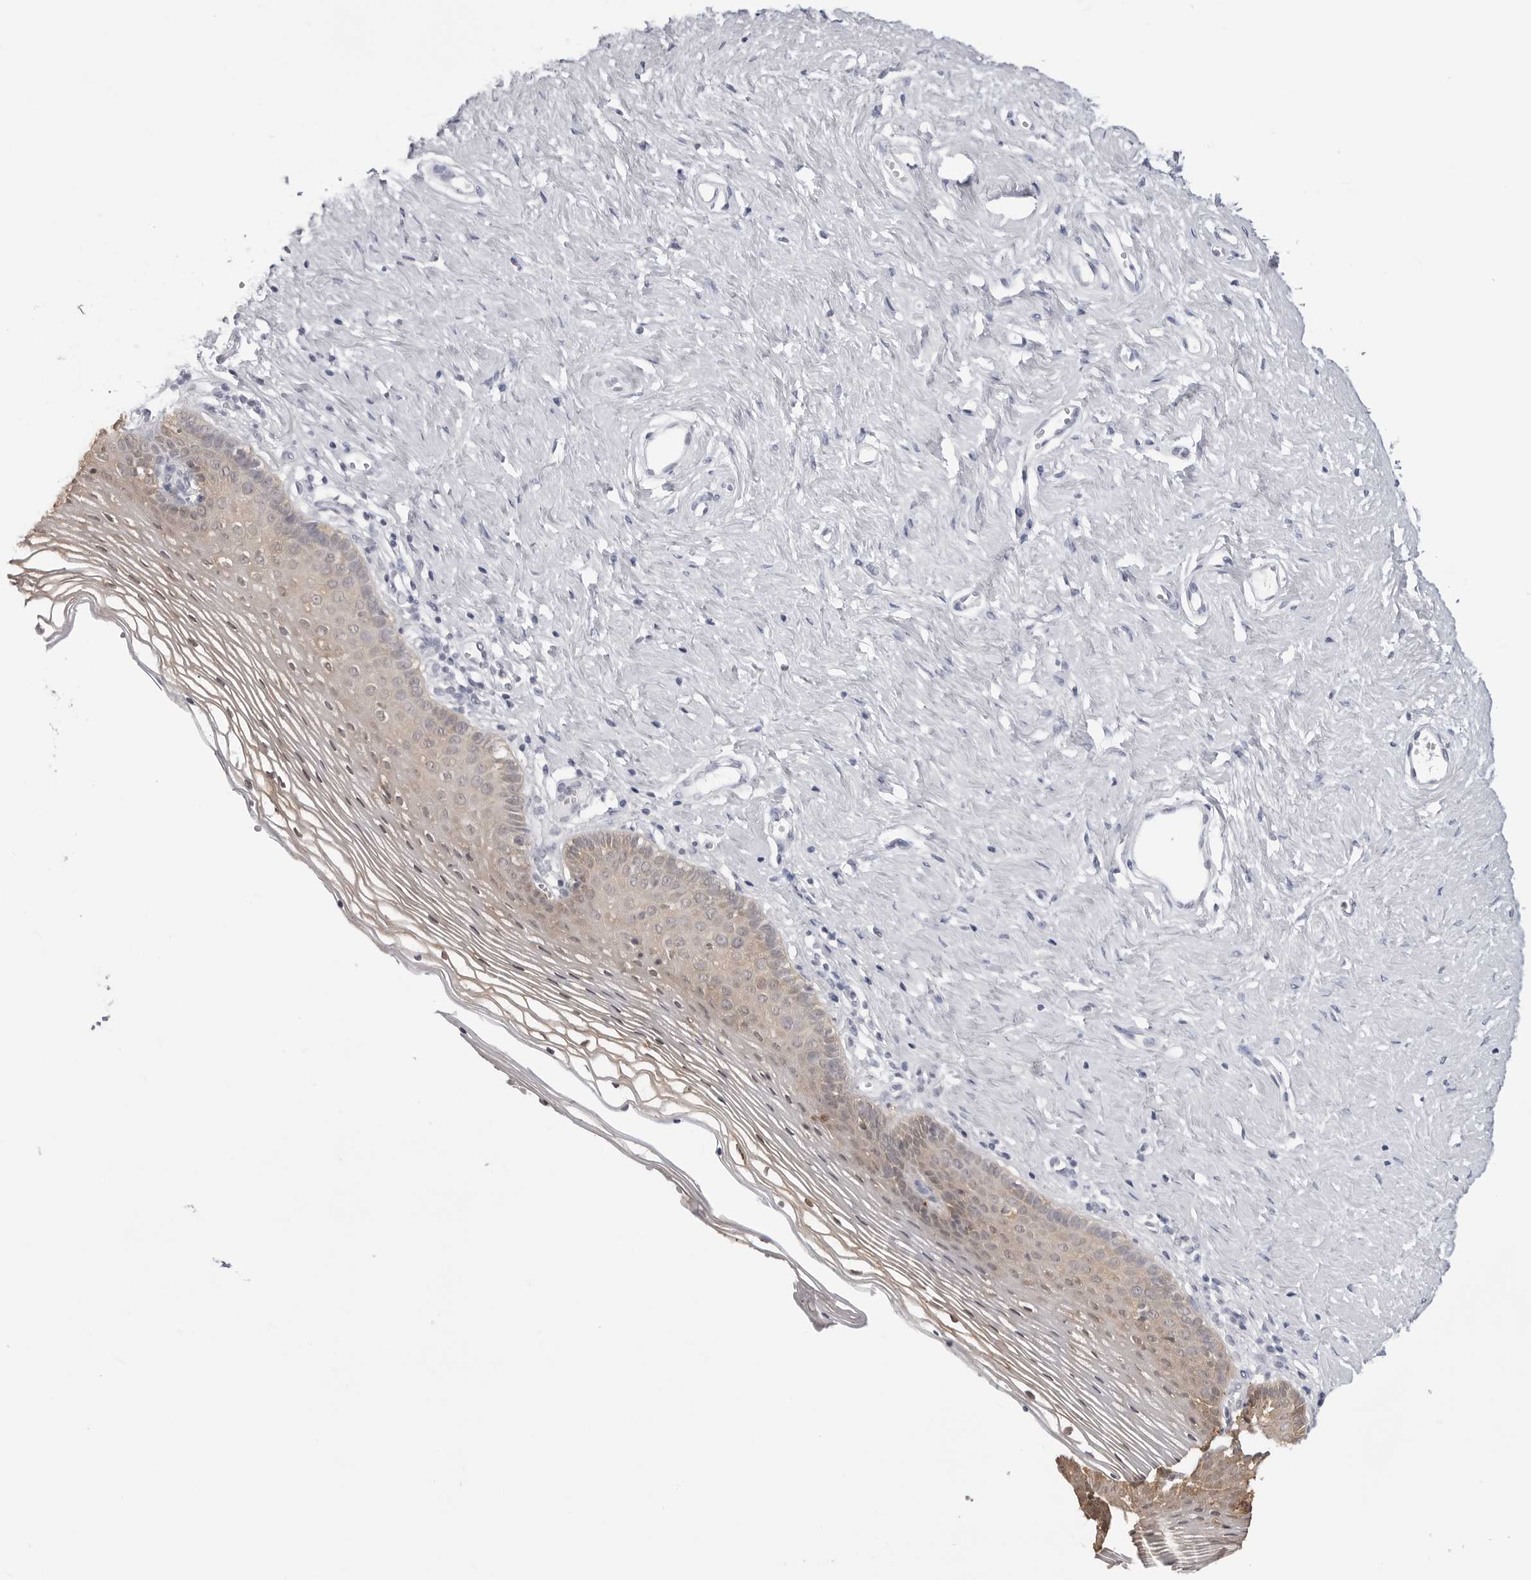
{"staining": {"intensity": "moderate", "quantity": ">75%", "location": "cytoplasmic/membranous,nuclear"}, "tissue": "vagina", "cell_type": "Squamous epithelial cells", "image_type": "normal", "snomed": [{"axis": "morphology", "description": "Normal tissue, NOS"}, {"axis": "topography", "description": "Vagina"}], "caption": "Squamous epithelial cells show medium levels of moderate cytoplasmic/membranous,nuclear expression in about >75% of cells in normal vagina. (DAB (3,3'-diaminobenzidine) = brown stain, brightfield microscopy at high magnification).", "gene": "YWHAG", "patient": {"sex": "female", "age": 32}}